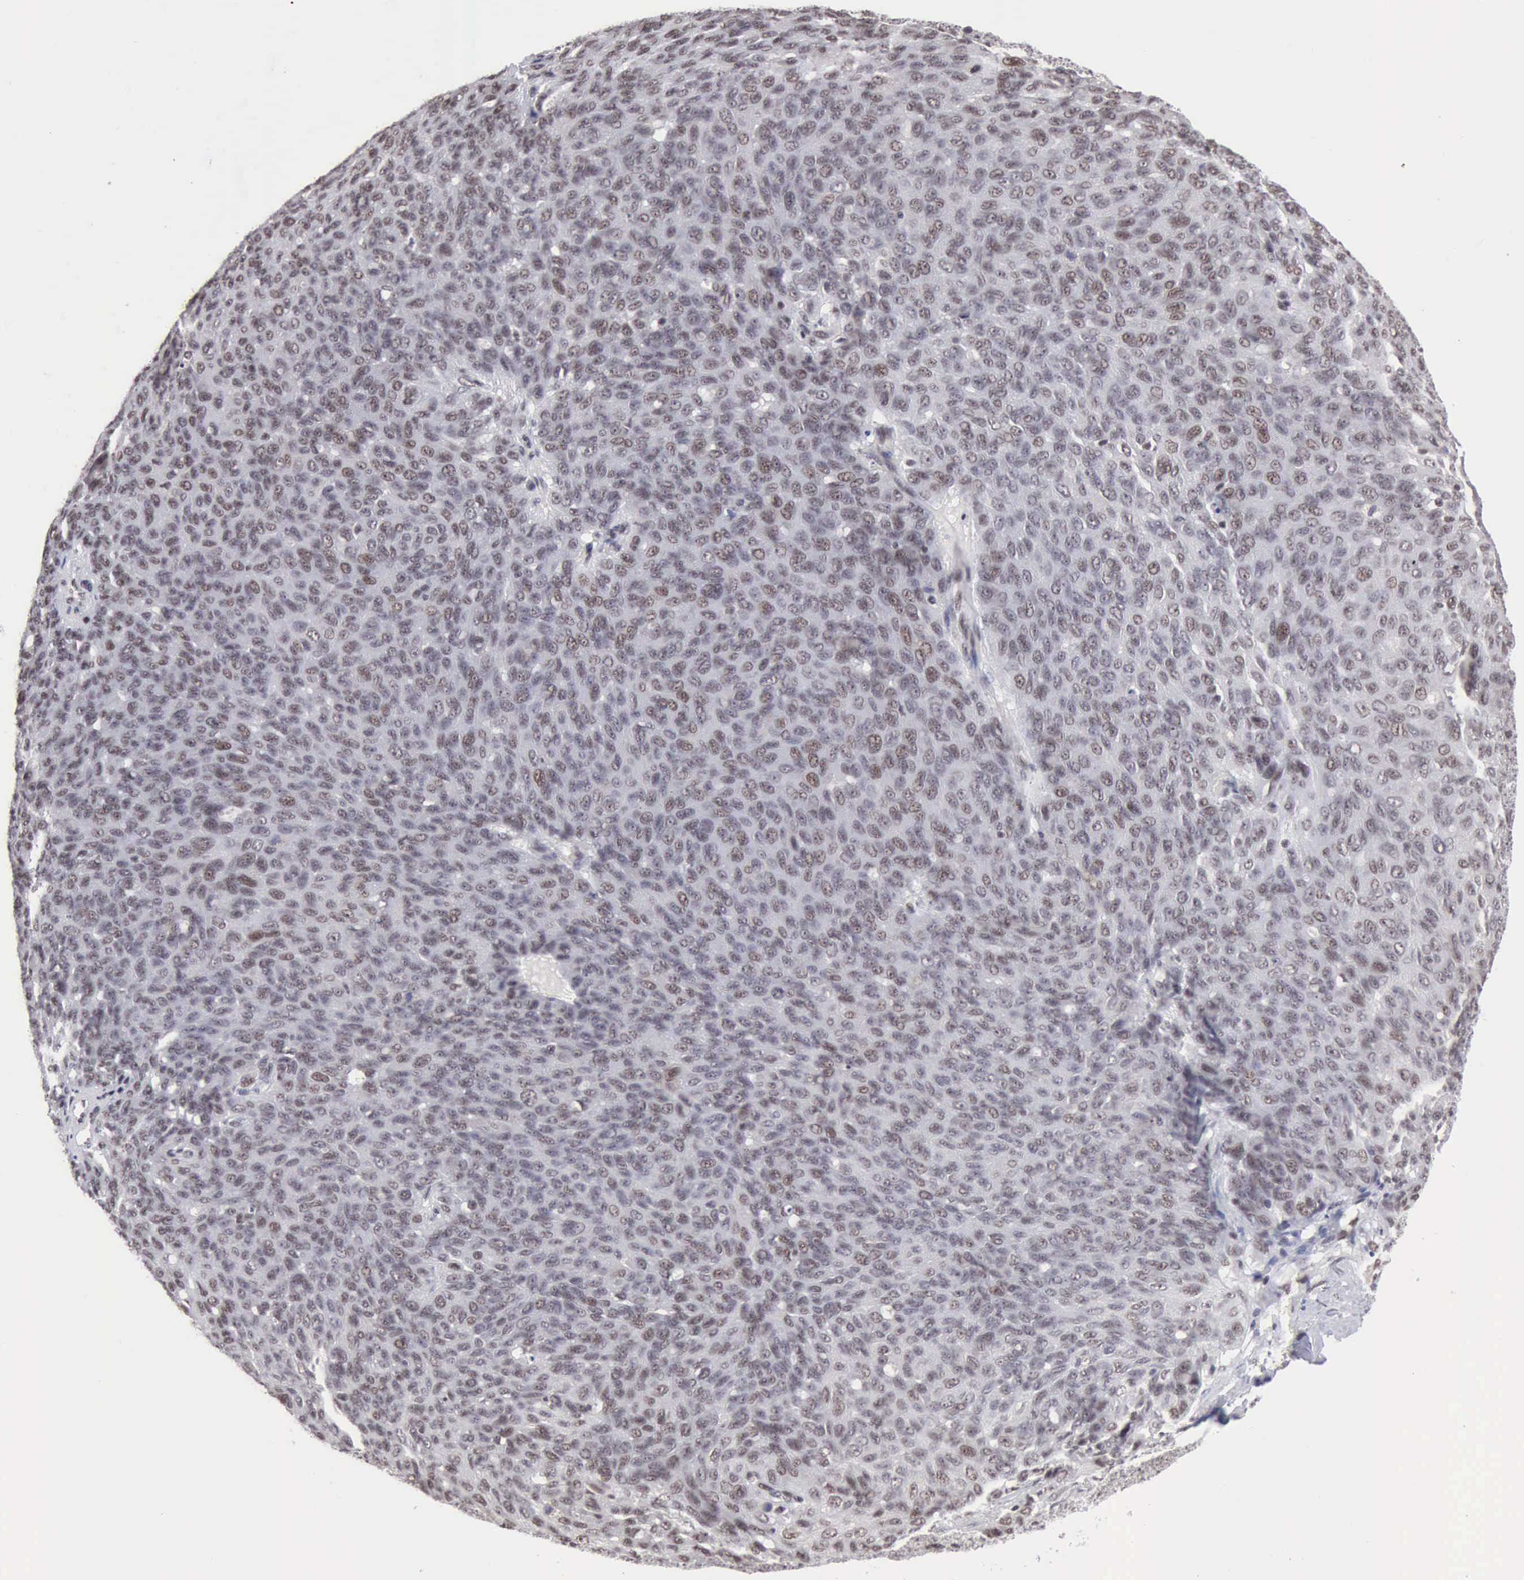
{"staining": {"intensity": "weak", "quantity": "25%-75%", "location": "nuclear"}, "tissue": "ovarian cancer", "cell_type": "Tumor cells", "image_type": "cancer", "snomed": [{"axis": "morphology", "description": "Carcinoma, endometroid"}, {"axis": "topography", "description": "Ovary"}], "caption": "About 25%-75% of tumor cells in human endometroid carcinoma (ovarian) exhibit weak nuclear protein staining as visualized by brown immunohistochemical staining.", "gene": "TAF1", "patient": {"sex": "female", "age": 60}}